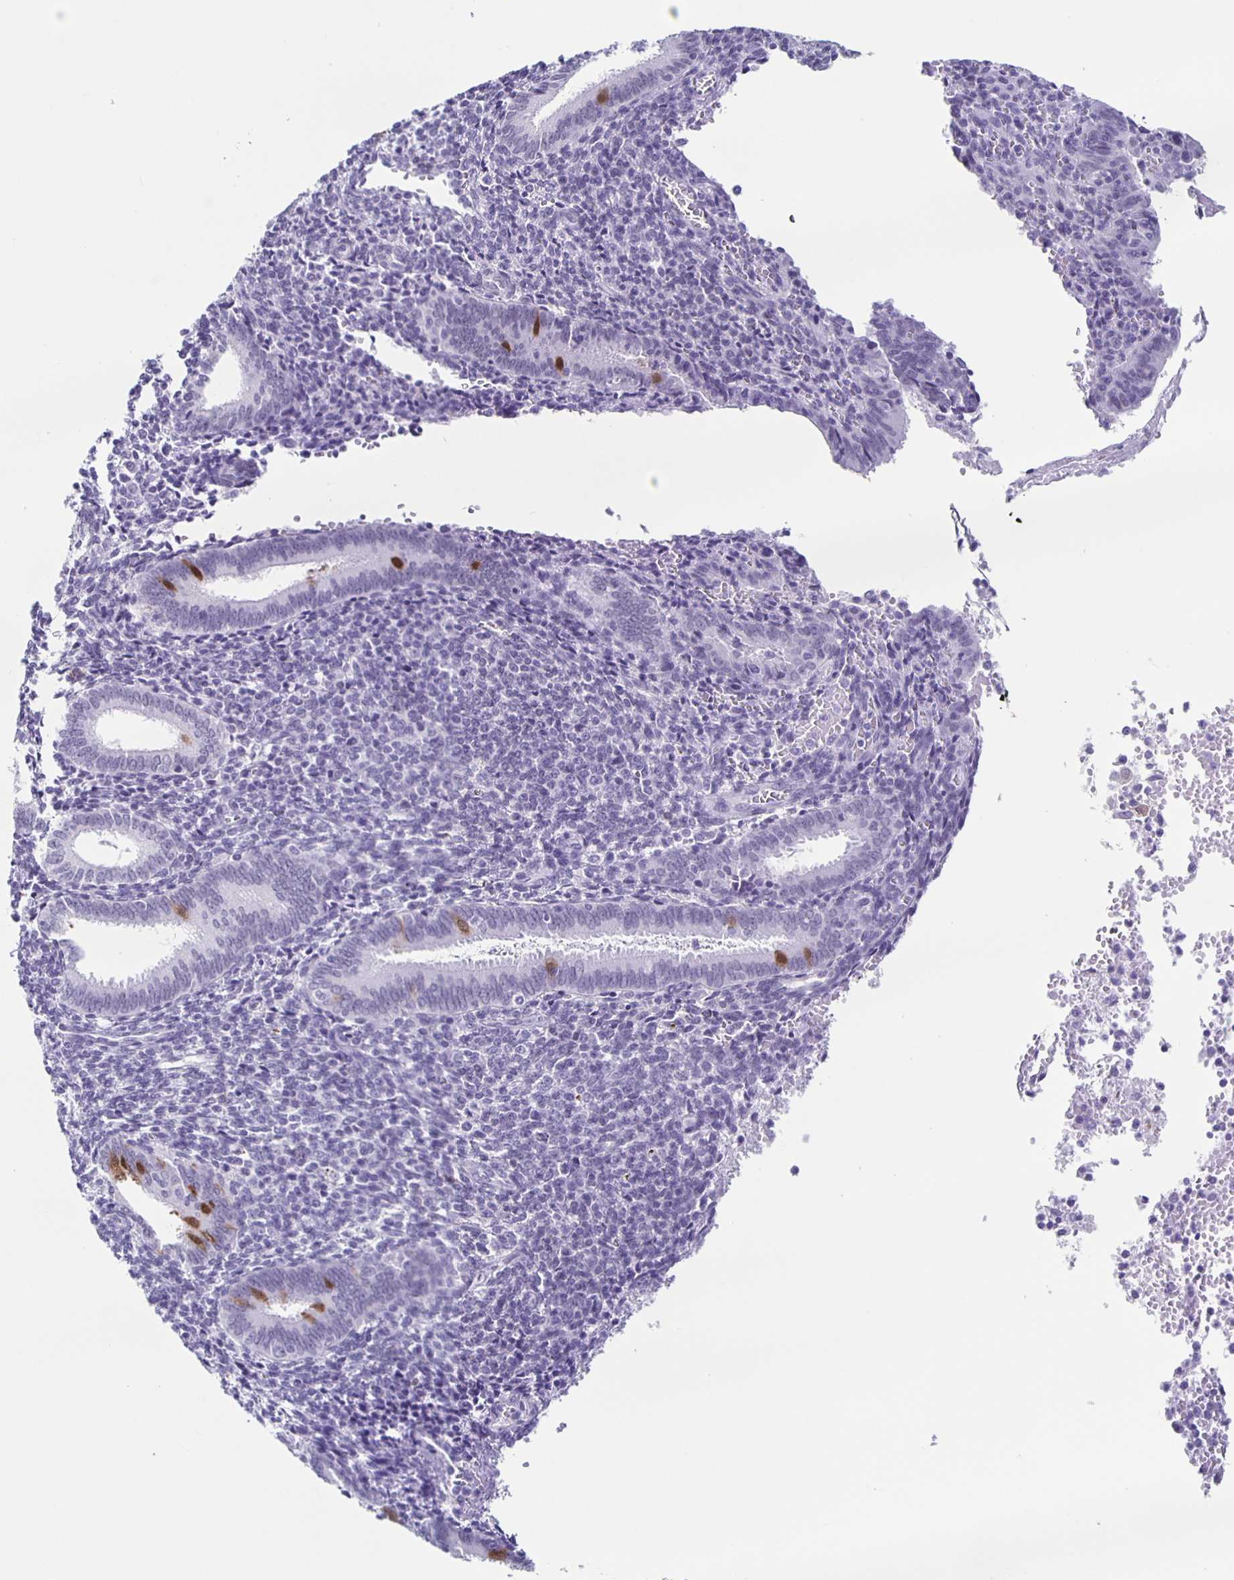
{"staining": {"intensity": "negative", "quantity": "none", "location": "none"}, "tissue": "endometrium", "cell_type": "Cells in endometrial stroma", "image_type": "normal", "snomed": [{"axis": "morphology", "description": "Normal tissue, NOS"}, {"axis": "topography", "description": "Endometrium"}], "caption": "Immunohistochemistry (IHC) image of unremarkable human endometrium stained for a protein (brown), which reveals no staining in cells in endometrial stroma.", "gene": "TPPP", "patient": {"sex": "female", "age": 41}}